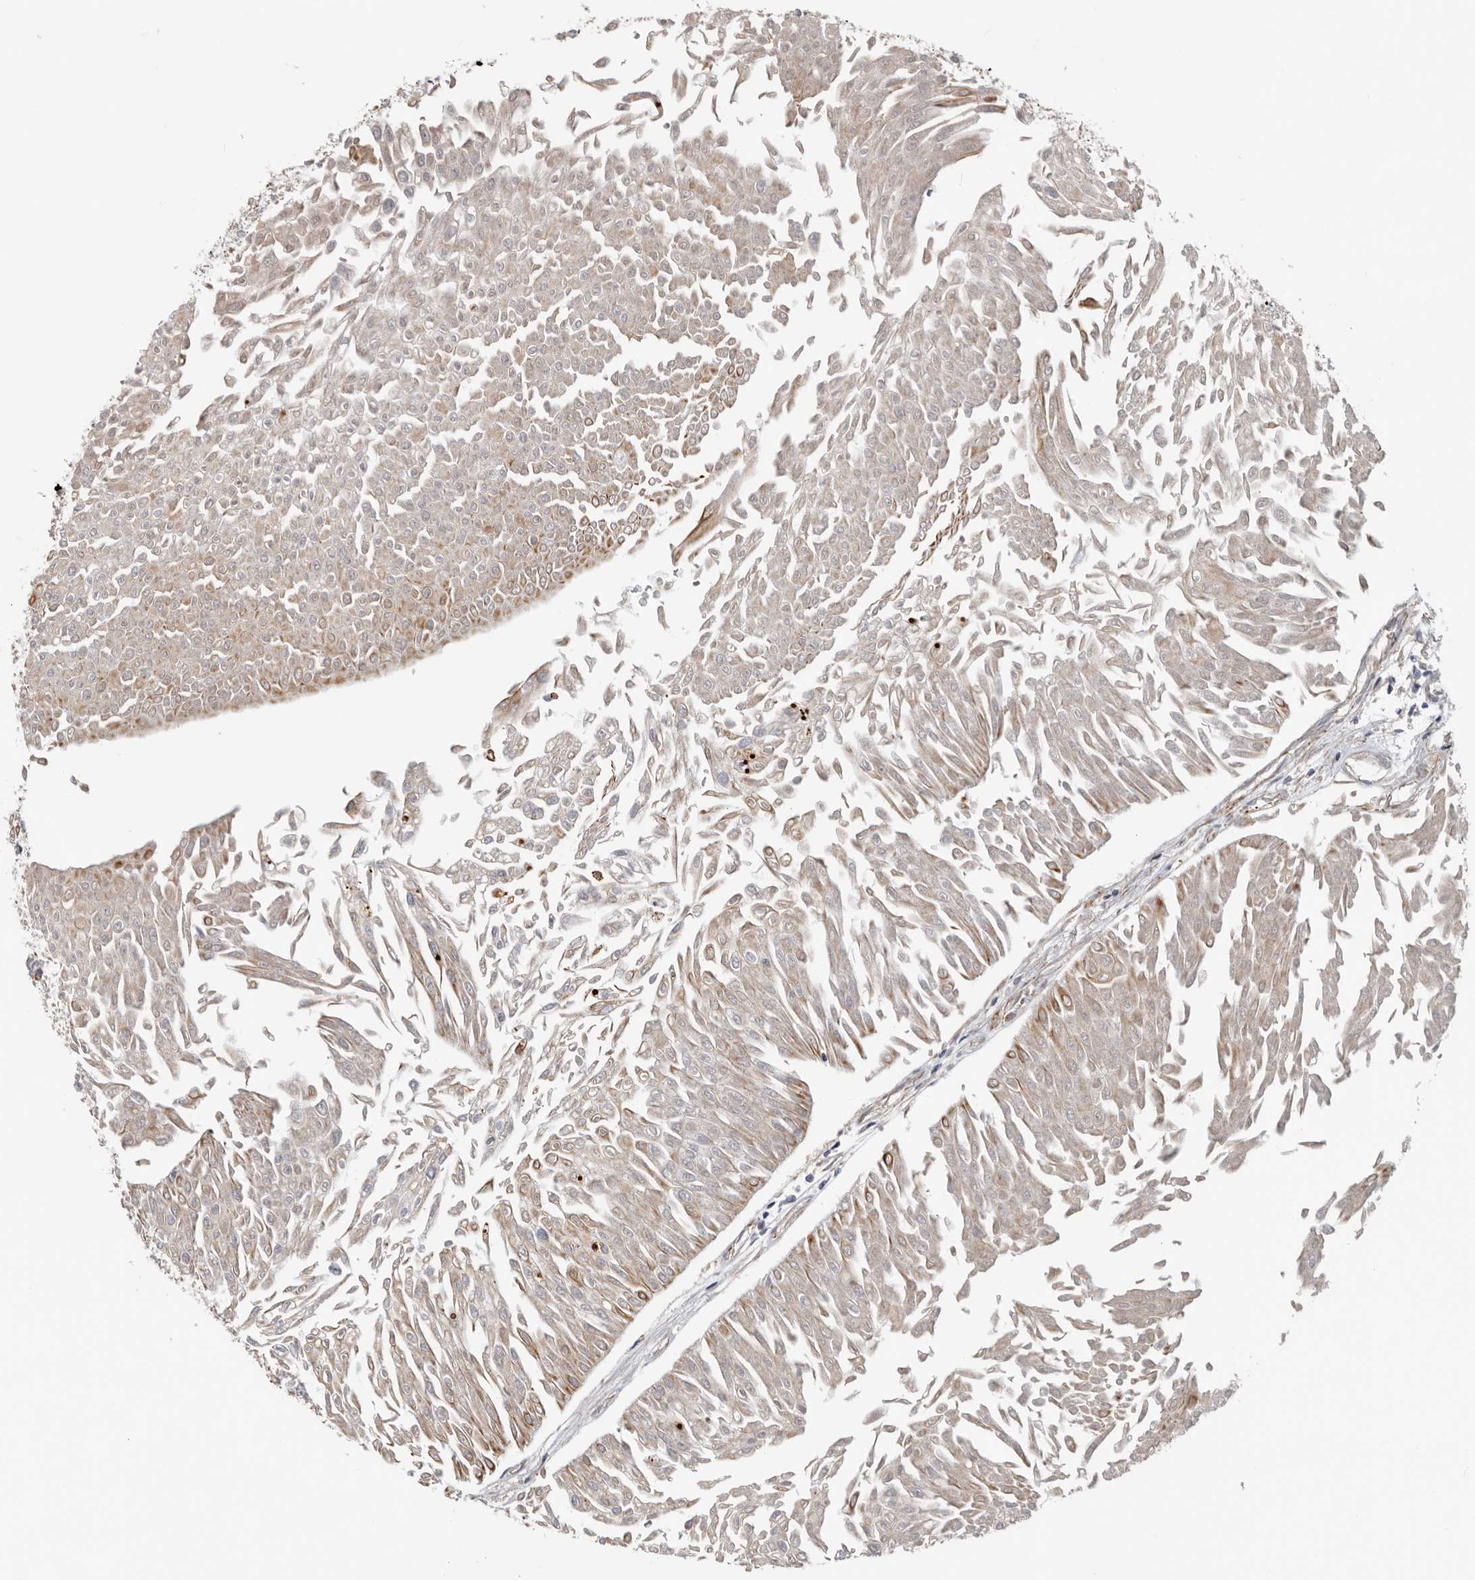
{"staining": {"intensity": "moderate", "quantity": "<25%", "location": "cytoplasmic/membranous"}, "tissue": "urothelial cancer", "cell_type": "Tumor cells", "image_type": "cancer", "snomed": [{"axis": "morphology", "description": "Urothelial carcinoma, Low grade"}, {"axis": "topography", "description": "Urinary bladder"}], "caption": "This image demonstrates urothelial cancer stained with IHC to label a protein in brown. The cytoplasmic/membranous of tumor cells show moderate positivity for the protein. Nuclei are counter-stained blue.", "gene": "RNF157", "patient": {"sex": "male", "age": 67}}